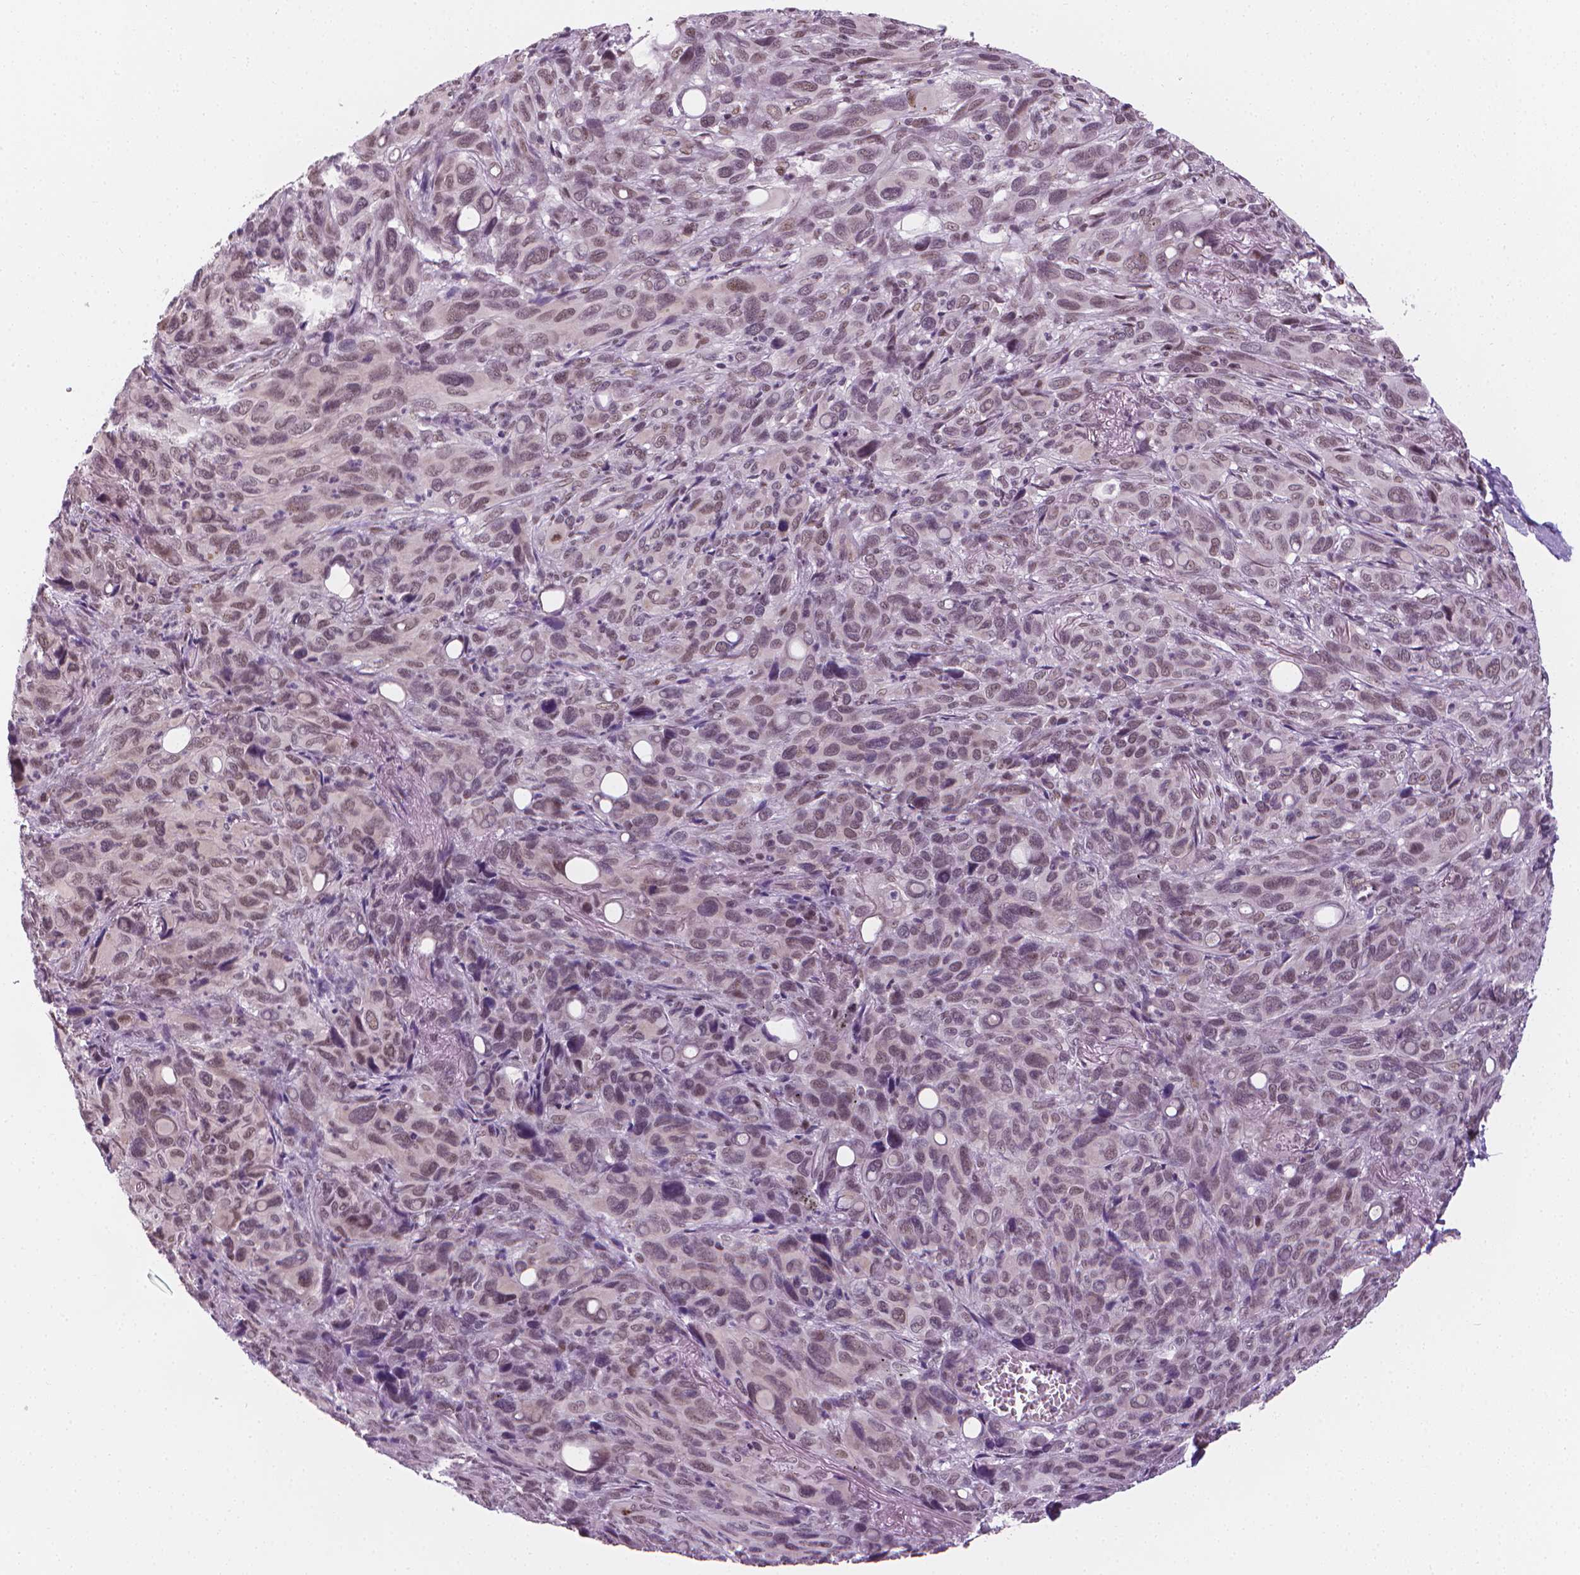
{"staining": {"intensity": "weak", "quantity": "25%-75%", "location": "nuclear"}, "tissue": "melanoma", "cell_type": "Tumor cells", "image_type": "cancer", "snomed": [{"axis": "morphology", "description": "Malignant melanoma, Metastatic site"}, {"axis": "topography", "description": "Lung"}], "caption": "Immunohistochemical staining of melanoma shows weak nuclear protein positivity in about 25%-75% of tumor cells. (DAB = brown stain, brightfield microscopy at high magnification).", "gene": "CDKN1C", "patient": {"sex": "male", "age": 48}}